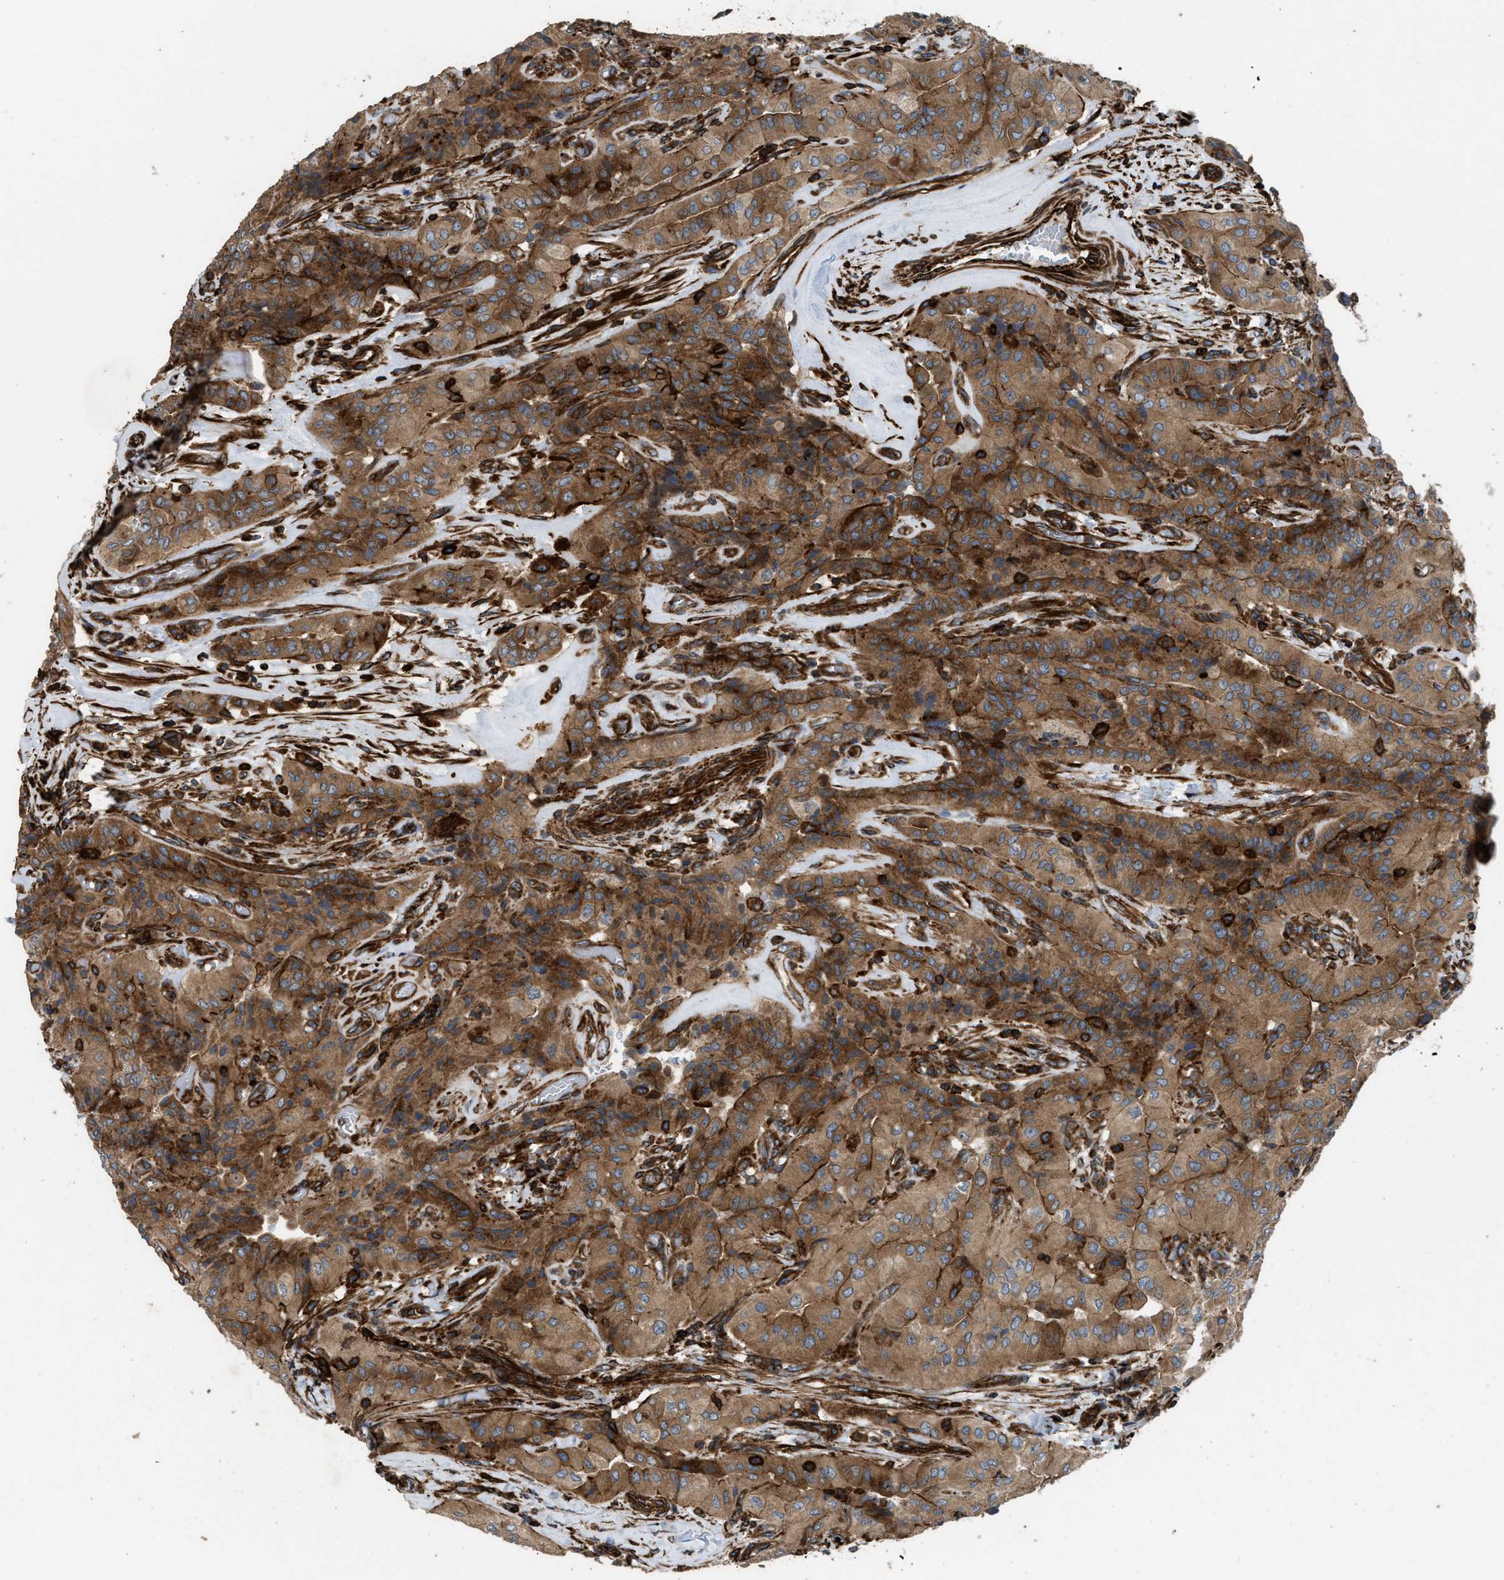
{"staining": {"intensity": "moderate", "quantity": ">75%", "location": "cytoplasmic/membranous"}, "tissue": "thyroid cancer", "cell_type": "Tumor cells", "image_type": "cancer", "snomed": [{"axis": "morphology", "description": "Papillary adenocarcinoma, NOS"}, {"axis": "topography", "description": "Thyroid gland"}], "caption": "The micrograph reveals staining of thyroid cancer, revealing moderate cytoplasmic/membranous protein positivity (brown color) within tumor cells. (IHC, brightfield microscopy, high magnification).", "gene": "EGLN1", "patient": {"sex": "female", "age": 59}}